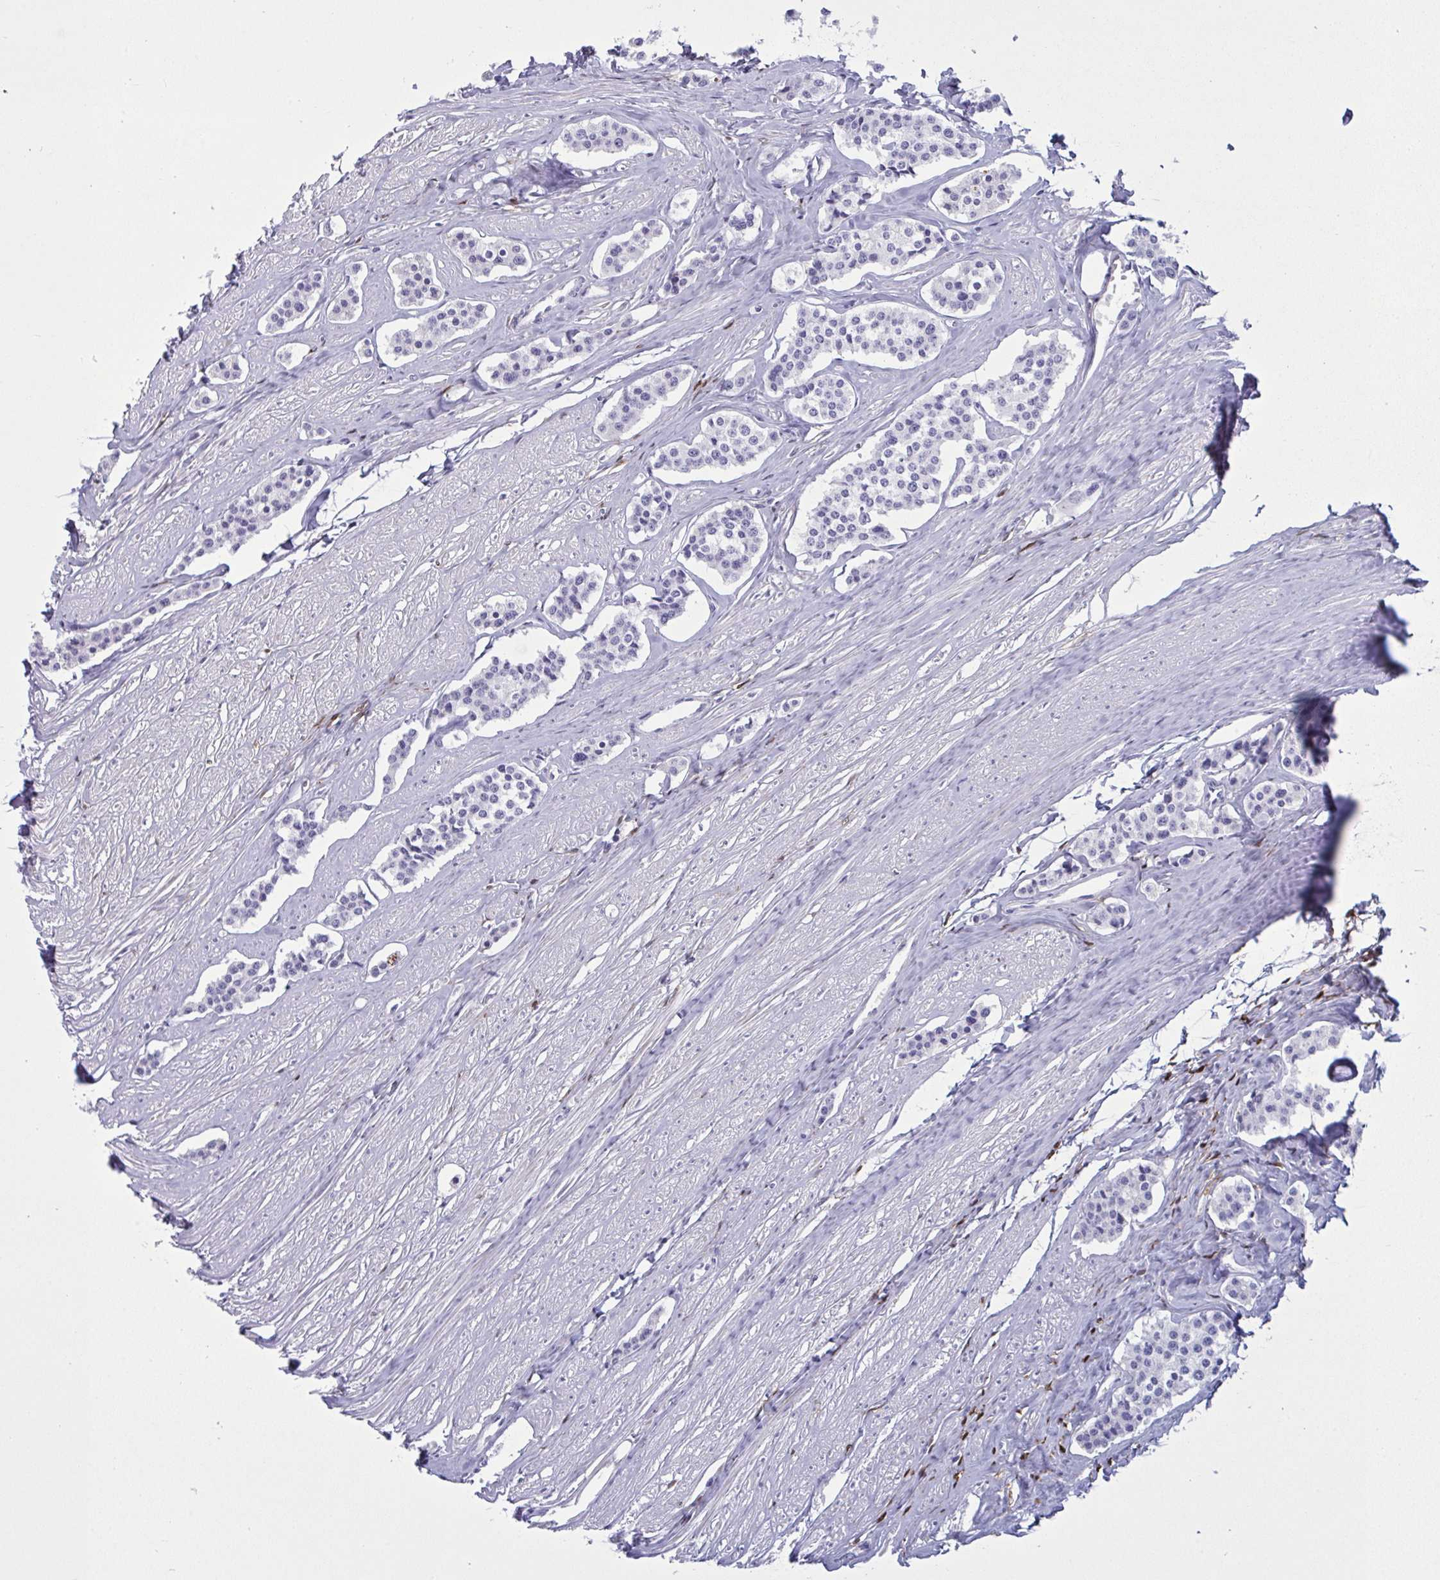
{"staining": {"intensity": "negative", "quantity": "none", "location": "none"}, "tissue": "carcinoid", "cell_type": "Tumor cells", "image_type": "cancer", "snomed": [{"axis": "morphology", "description": "Carcinoid, malignant, NOS"}, {"axis": "topography", "description": "Small intestine"}], "caption": "IHC of carcinoid shows no staining in tumor cells.", "gene": "ARHGAP42", "patient": {"sex": "male", "age": 60}}